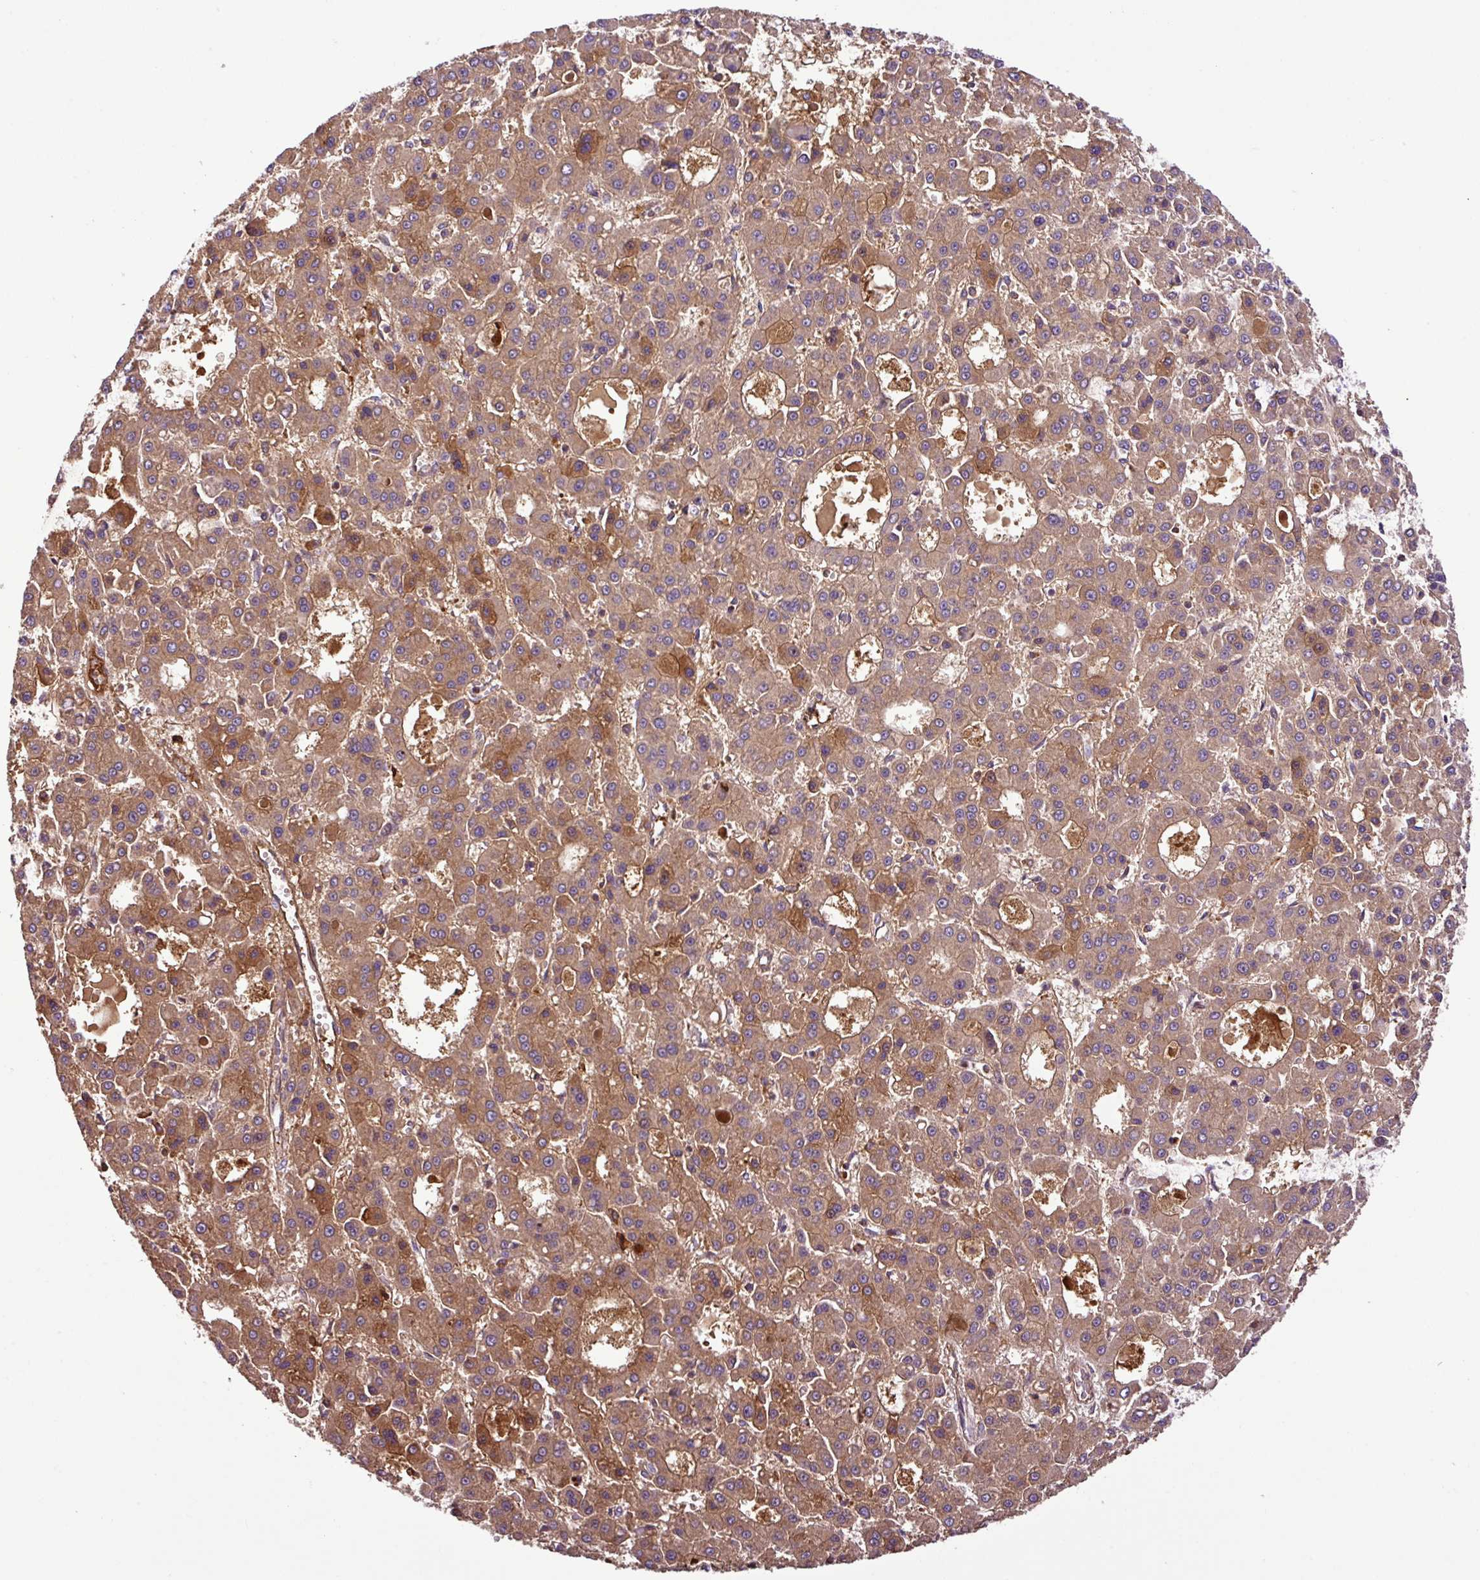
{"staining": {"intensity": "moderate", "quantity": ">75%", "location": "cytoplasmic/membranous"}, "tissue": "liver cancer", "cell_type": "Tumor cells", "image_type": "cancer", "snomed": [{"axis": "morphology", "description": "Carcinoma, Hepatocellular, NOS"}, {"axis": "topography", "description": "Liver"}], "caption": "Hepatocellular carcinoma (liver) tissue displays moderate cytoplasmic/membranous expression in approximately >75% of tumor cells", "gene": "ZNF266", "patient": {"sex": "male", "age": 70}}